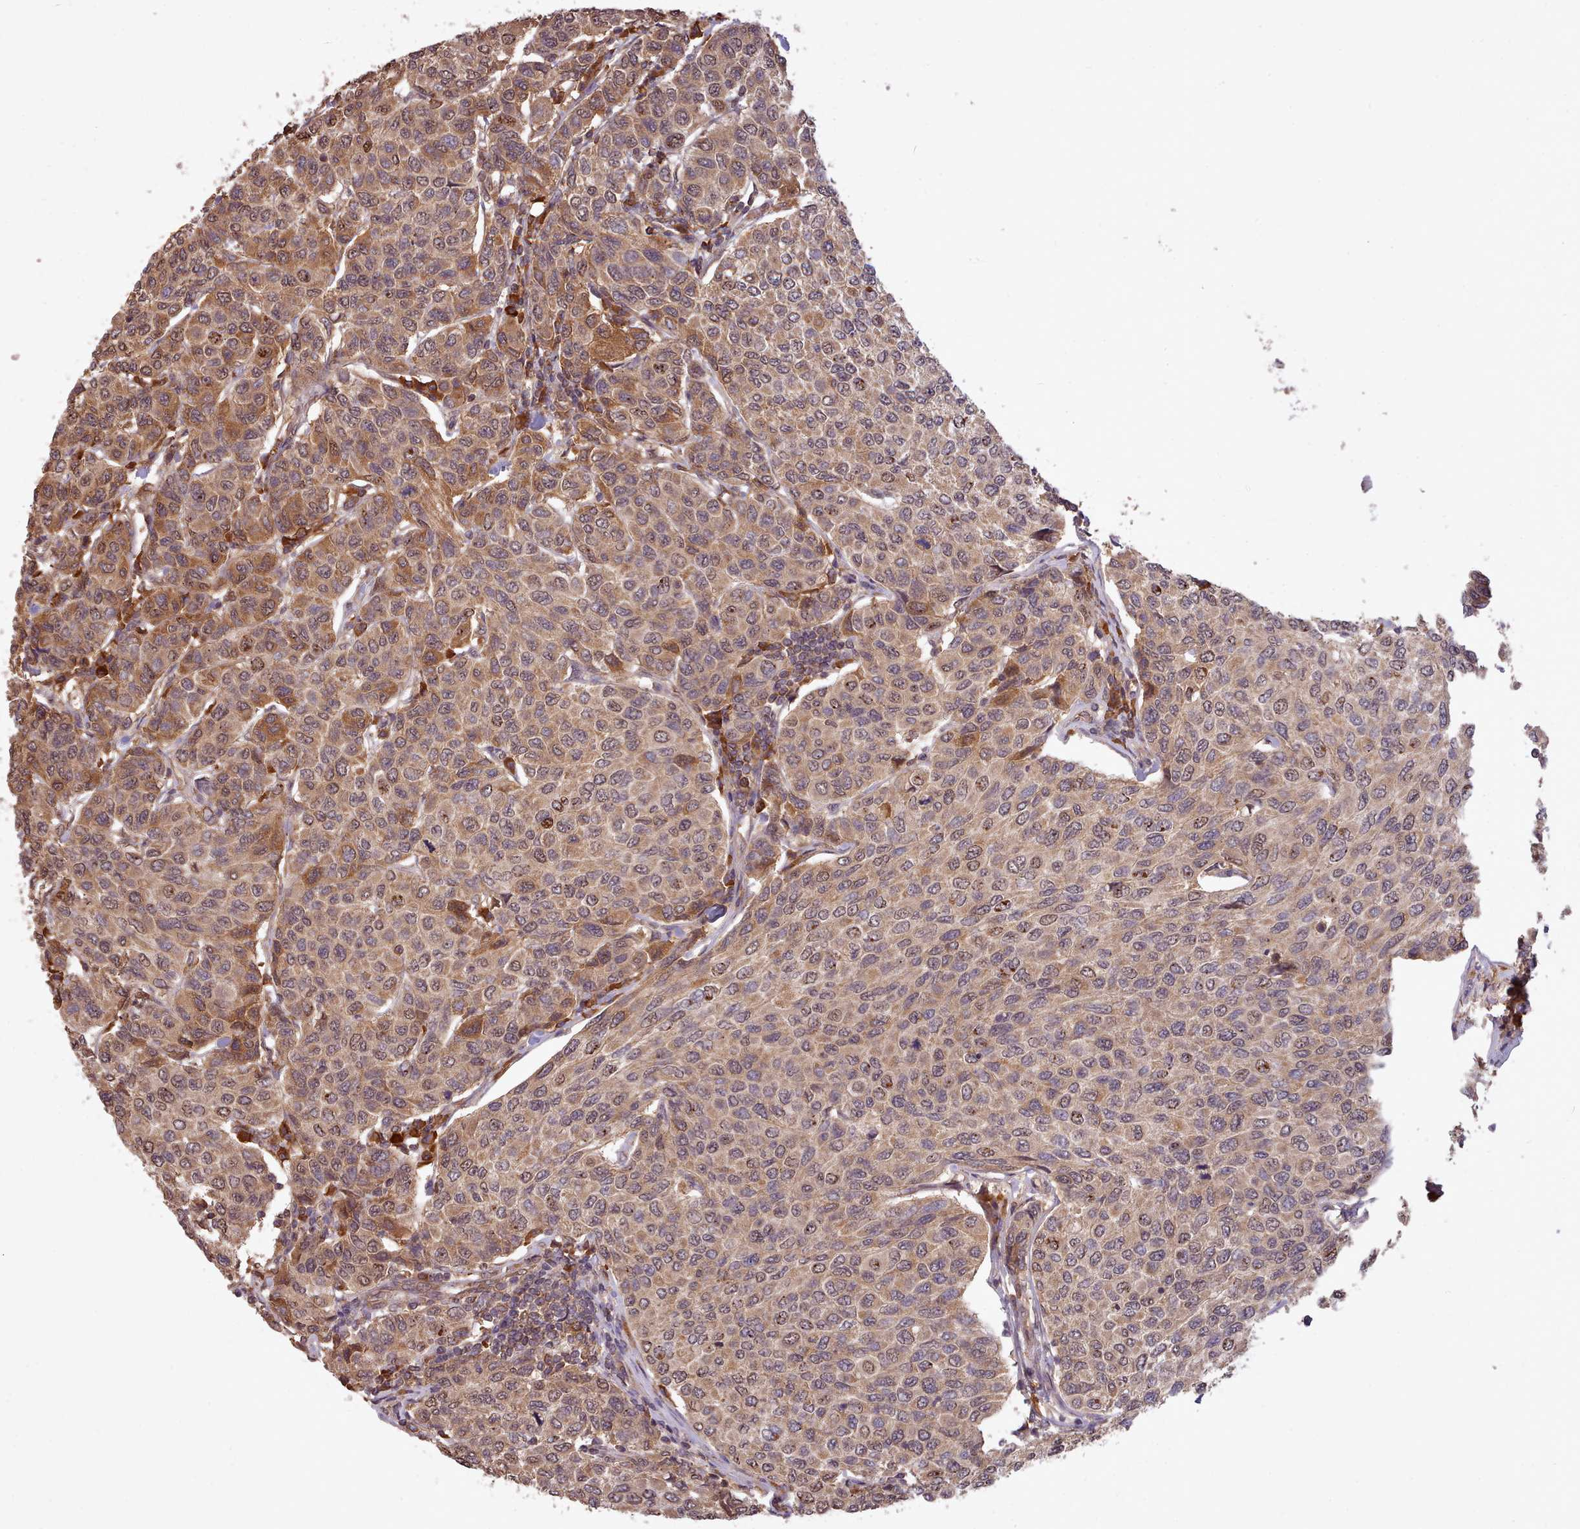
{"staining": {"intensity": "moderate", "quantity": "25%-75%", "location": "cytoplasmic/membranous,nuclear"}, "tissue": "breast cancer", "cell_type": "Tumor cells", "image_type": "cancer", "snomed": [{"axis": "morphology", "description": "Duct carcinoma"}, {"axis": "topography", "description": "Breast"}], "caption": "Breast cancer was stained to show a protein in brown. There is medium levels of moderate cytoplasmic/membranous and nuclear staining in approximately 25%-75% of tumor cells. Nuclei are stained in blue.", "gene": "PIP4P1", "patient": {"sex": "female", "age": 55}}